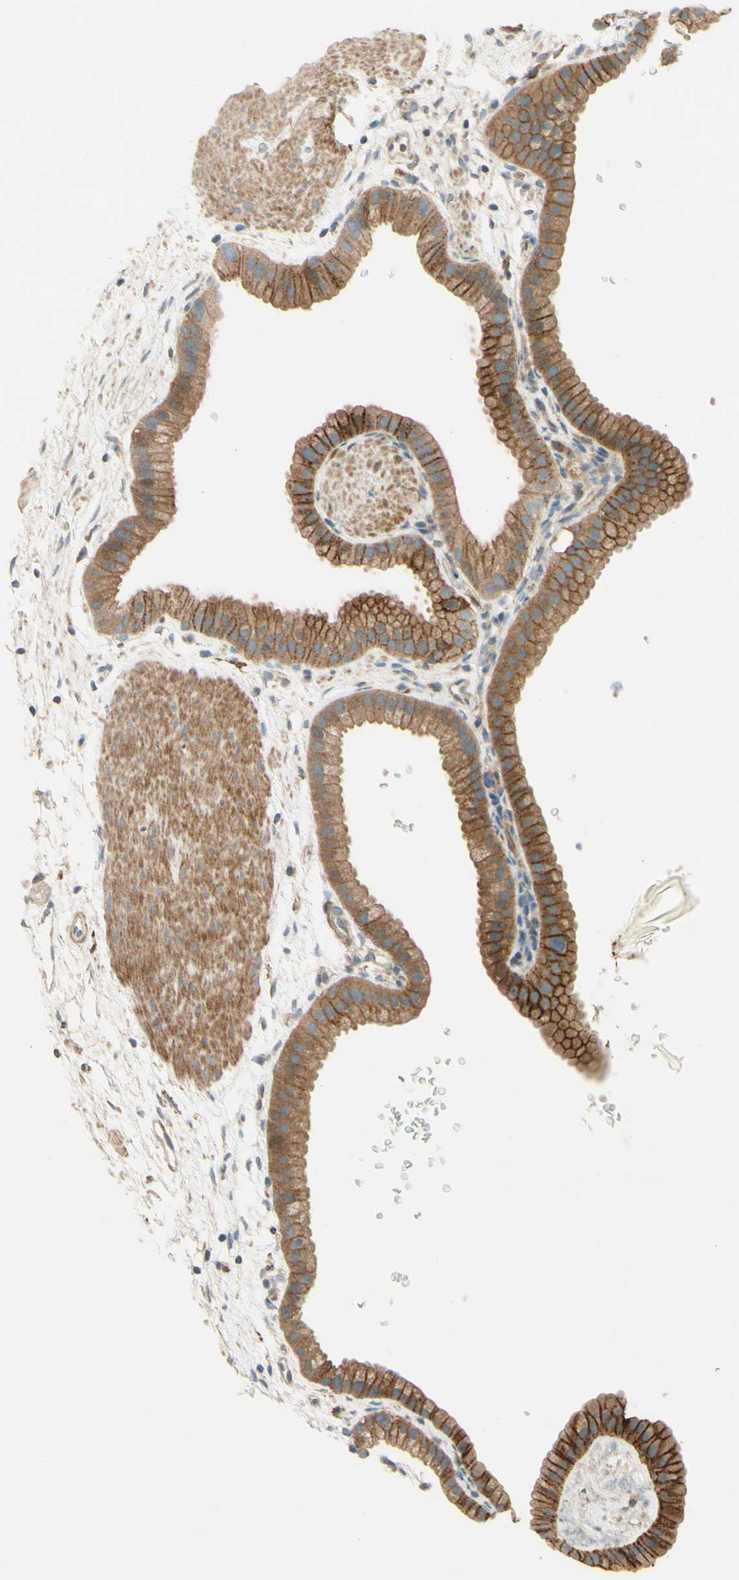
{"staining": {"intensity": "moderate", "quantity": ">75%", "location": "cytoplasmic/membranous"}, "tissue": "gallbladder", "cell_type": "Glandular cells", "image_type": "normal", "snomed": [{"axis": "morphology", "description": "Normal tissue, NOS"}, {"axis": "topography", "description": "Gallbladder"}], "caption": "Benign gallbladder shows moderate cytoplasmic/membranous expression in about >75% of glandular cells Immunohistochemistry (ihc) stains the protein in brown and the nuclei are stained blue..", "gene": "ADAM17", "patient": {"sex": "female", "age": 64}}